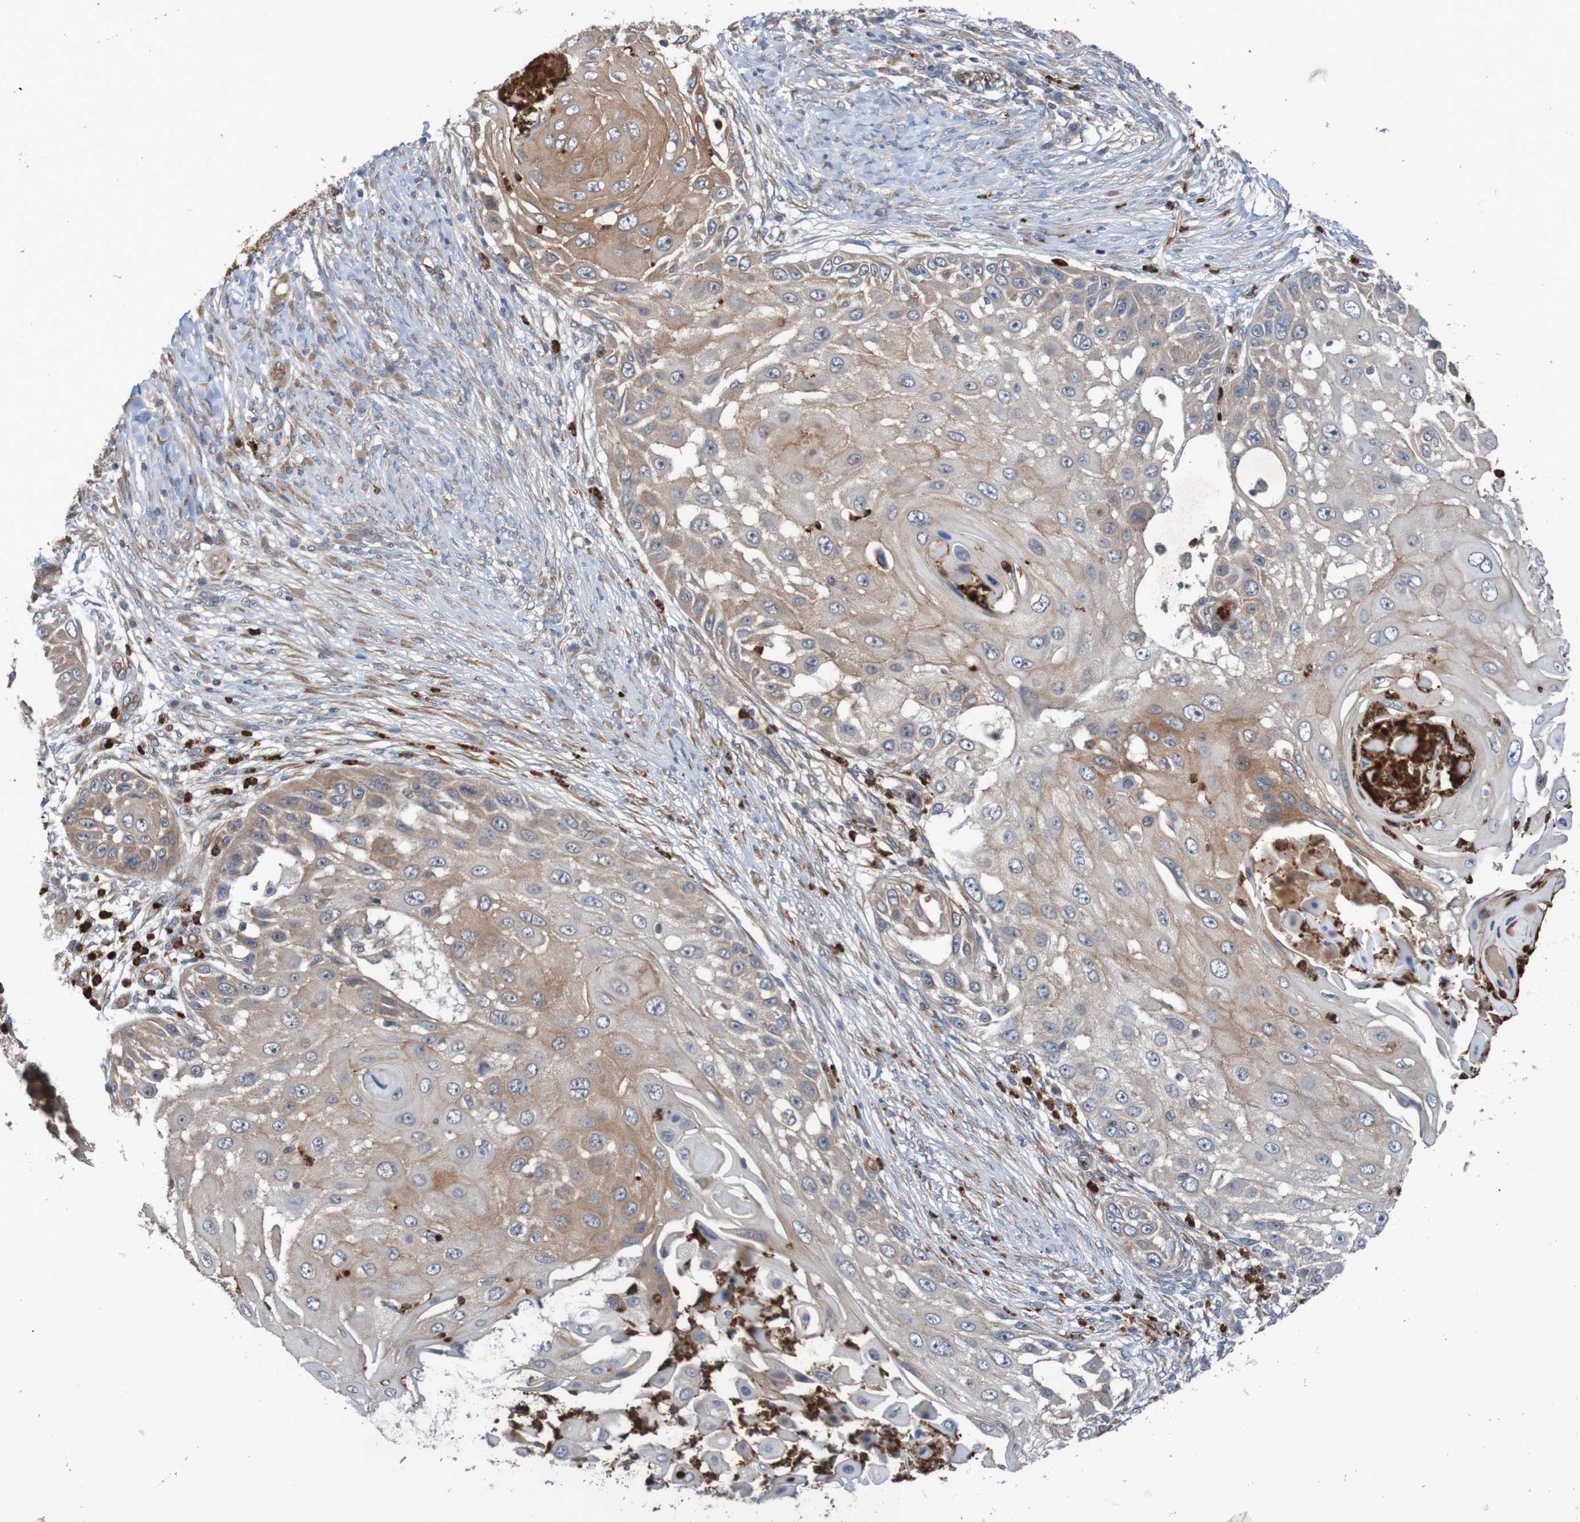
{"staining": {"intensity": "moderate", "quantity": ">75%", "location": "cytoplasmic/membranous"}, "tissue": "skin cancer", "cell_type": "Tumor cells", "image_type": "cancer", "snomed": [{"axis": "morphology", "description": "Squamous cell carcinoma, NOS"}, {"axis": "topography", "description": "Skin"}], "caption": "Skin cancer stained with immunohistochemistry displays moderate cytoplasmic/membranous expression in approximately >75% of tumor cells.", "gene": "ST8SIA6", "patient": {"sex": "female", "age": 44}}